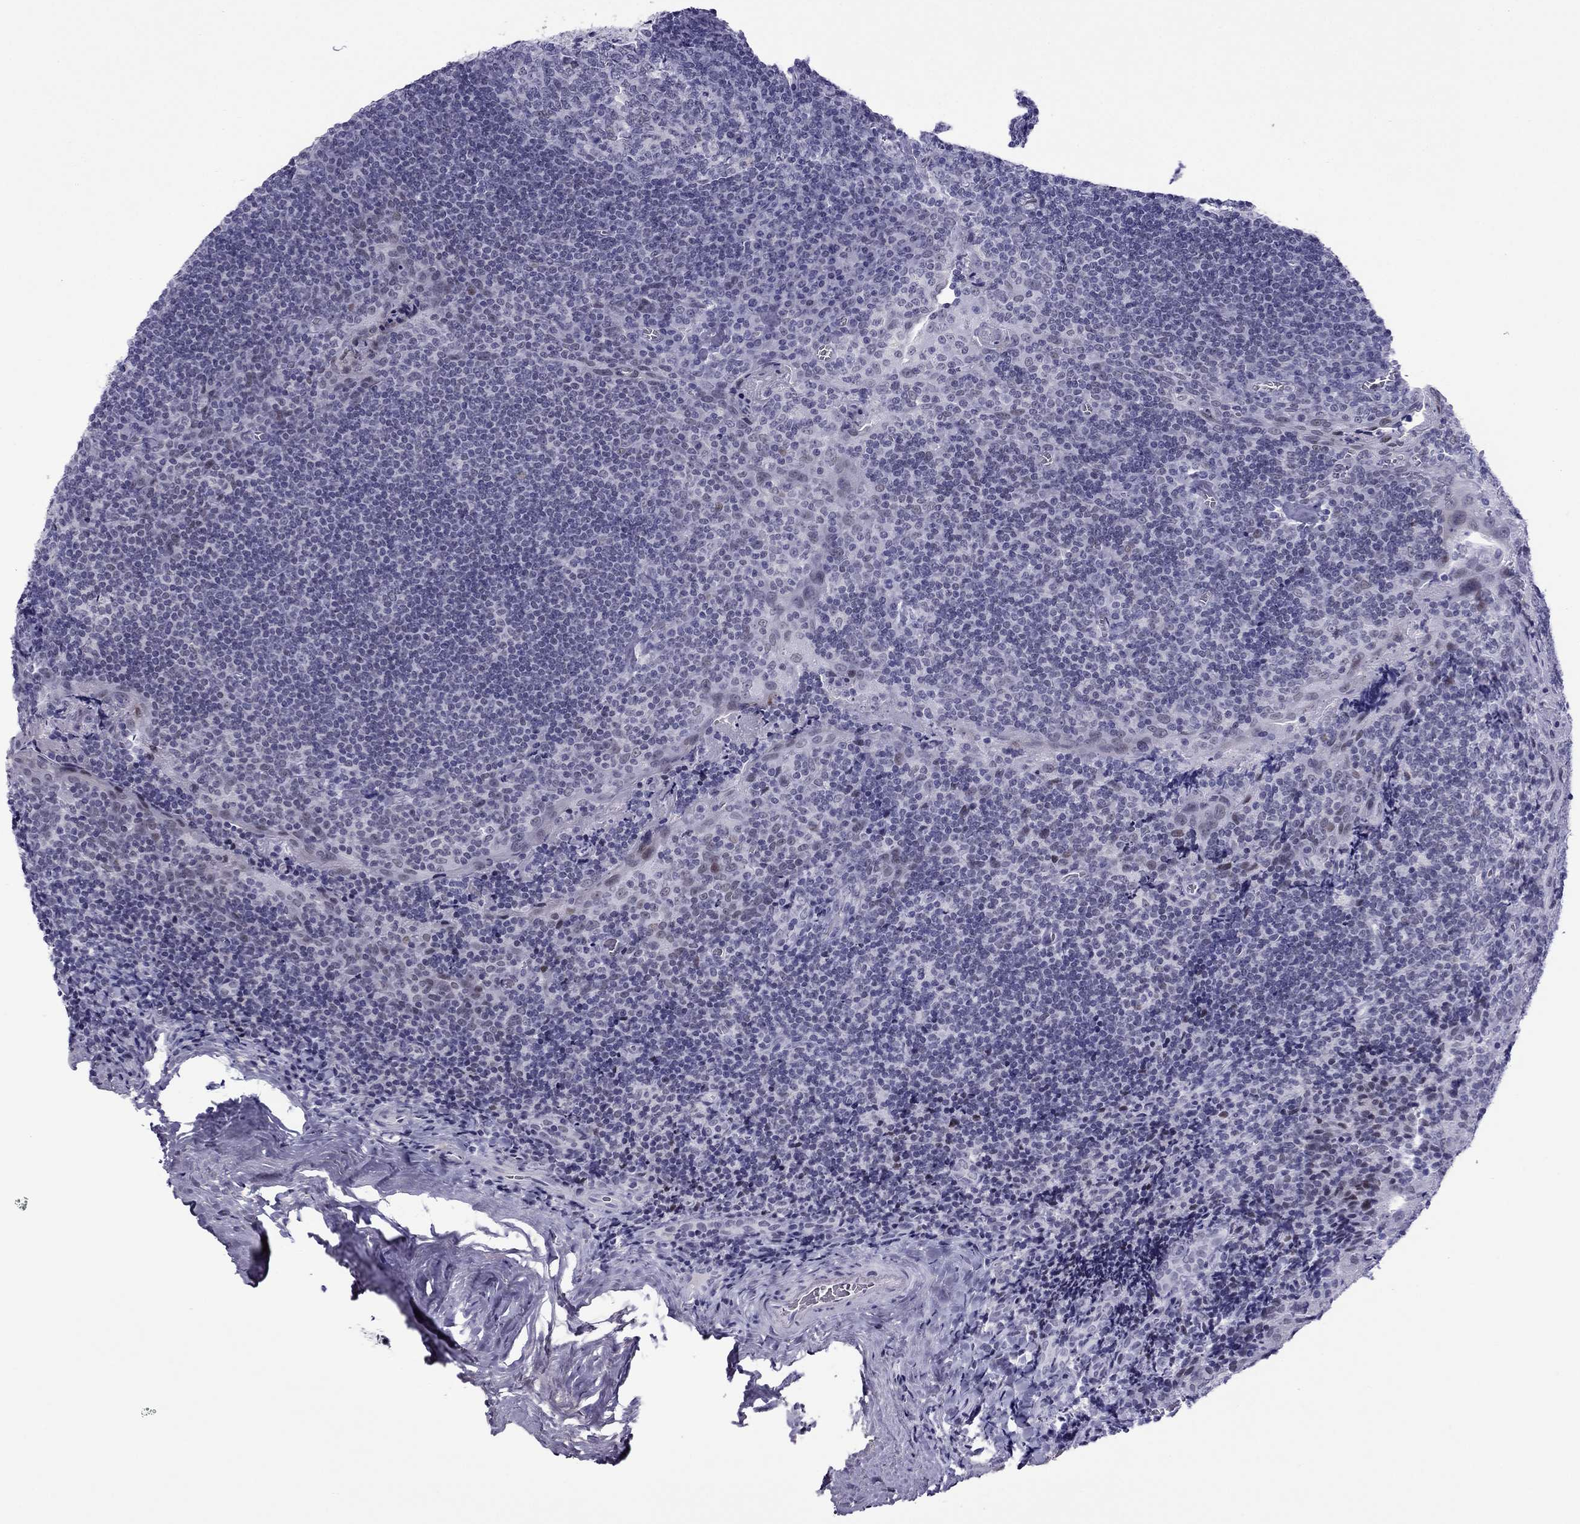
{"staining": {"intensity": "negative", "quantity": "none", "location": "none"}, "tissue": "tonsil", "cell_type": "Germinal center cells", "image_type": "normal", "snomed": [{"axis": "morphology", "description": "Normal tissue, NOS"}, {"axis": "morphology", "description": "Inflammation, NOS"}, {"axis": "topography", "description": "Tonsil"}], "caption": "An immunohistochemistry (IHC) photomicrograph of unremarkable tonsil is shown. There is no staining in germinal center cells of tonsil.", "gene": "MYLK3", "patient": {"sex": "female", "age": 31}}